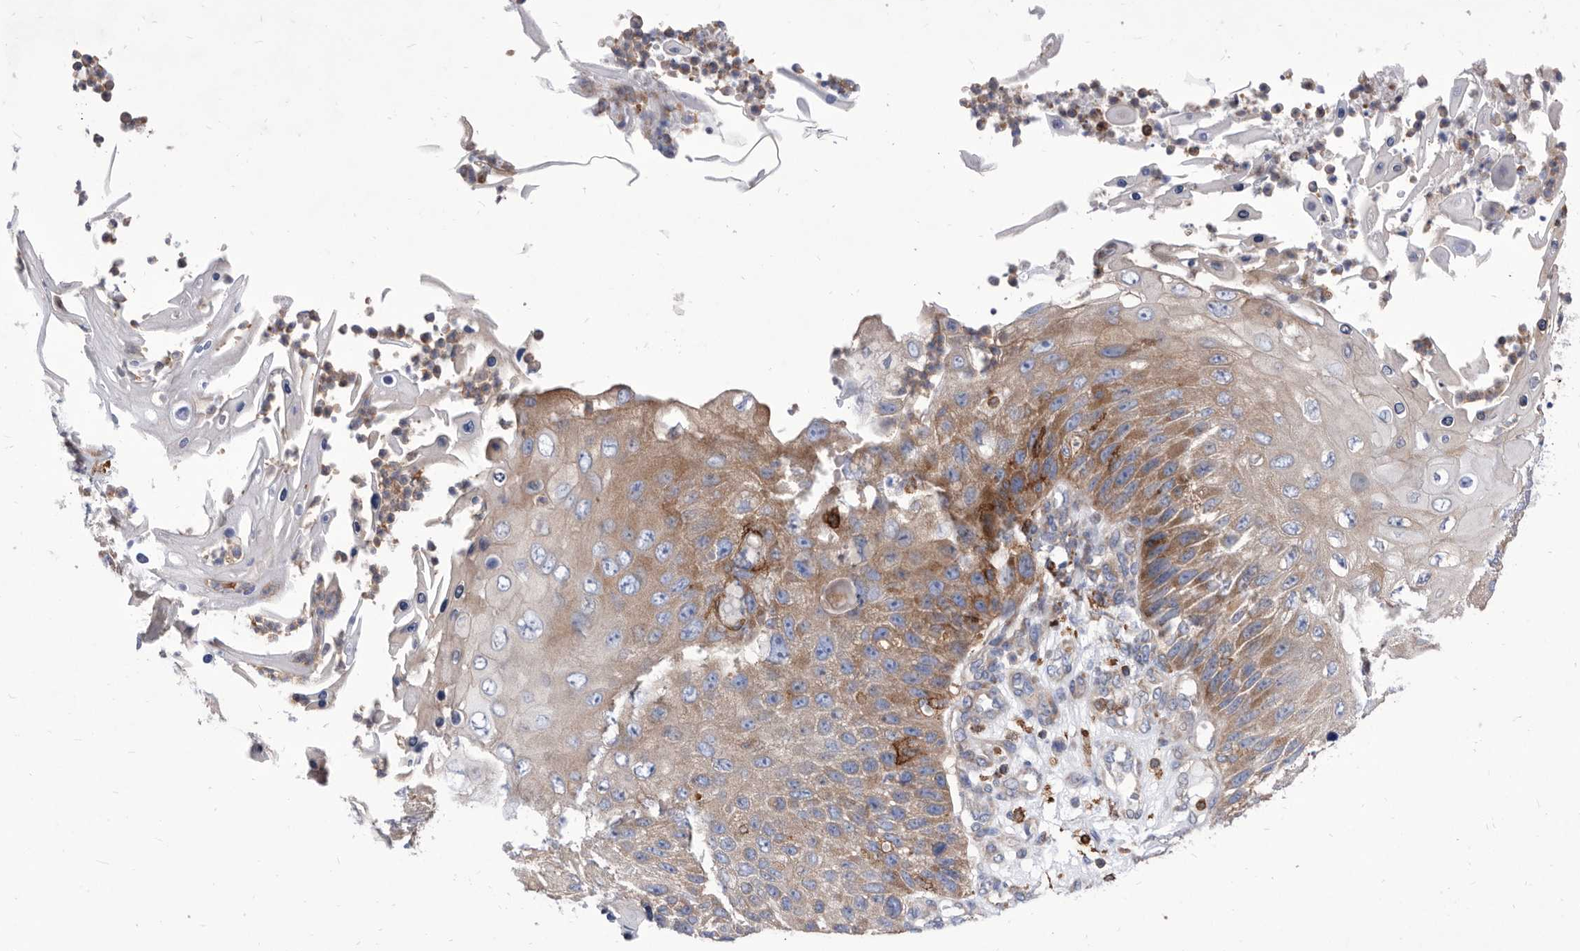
{"staining": {"intensity": "moderate", "quantity": "25%-75%", "location": "cytoplasmic/membranous"}, "tissue": "skin cancer", "cell_type": "Tumor cells", "image_type": "cancer", "snomed": [{"axis": "morphology", "description": "Squamous cell carcinoma, NOS"}, {"axis": "topography", "description": "Skin"}], "caption": "Moderate cytoplasmic/membranous expression for a protein is appreciated in about 25%-75% of tumor cells of squamous cell carcinoma (skin) using IHC.", "gene": "SMG7", "patient": {"sex": "female", "age": 88}}